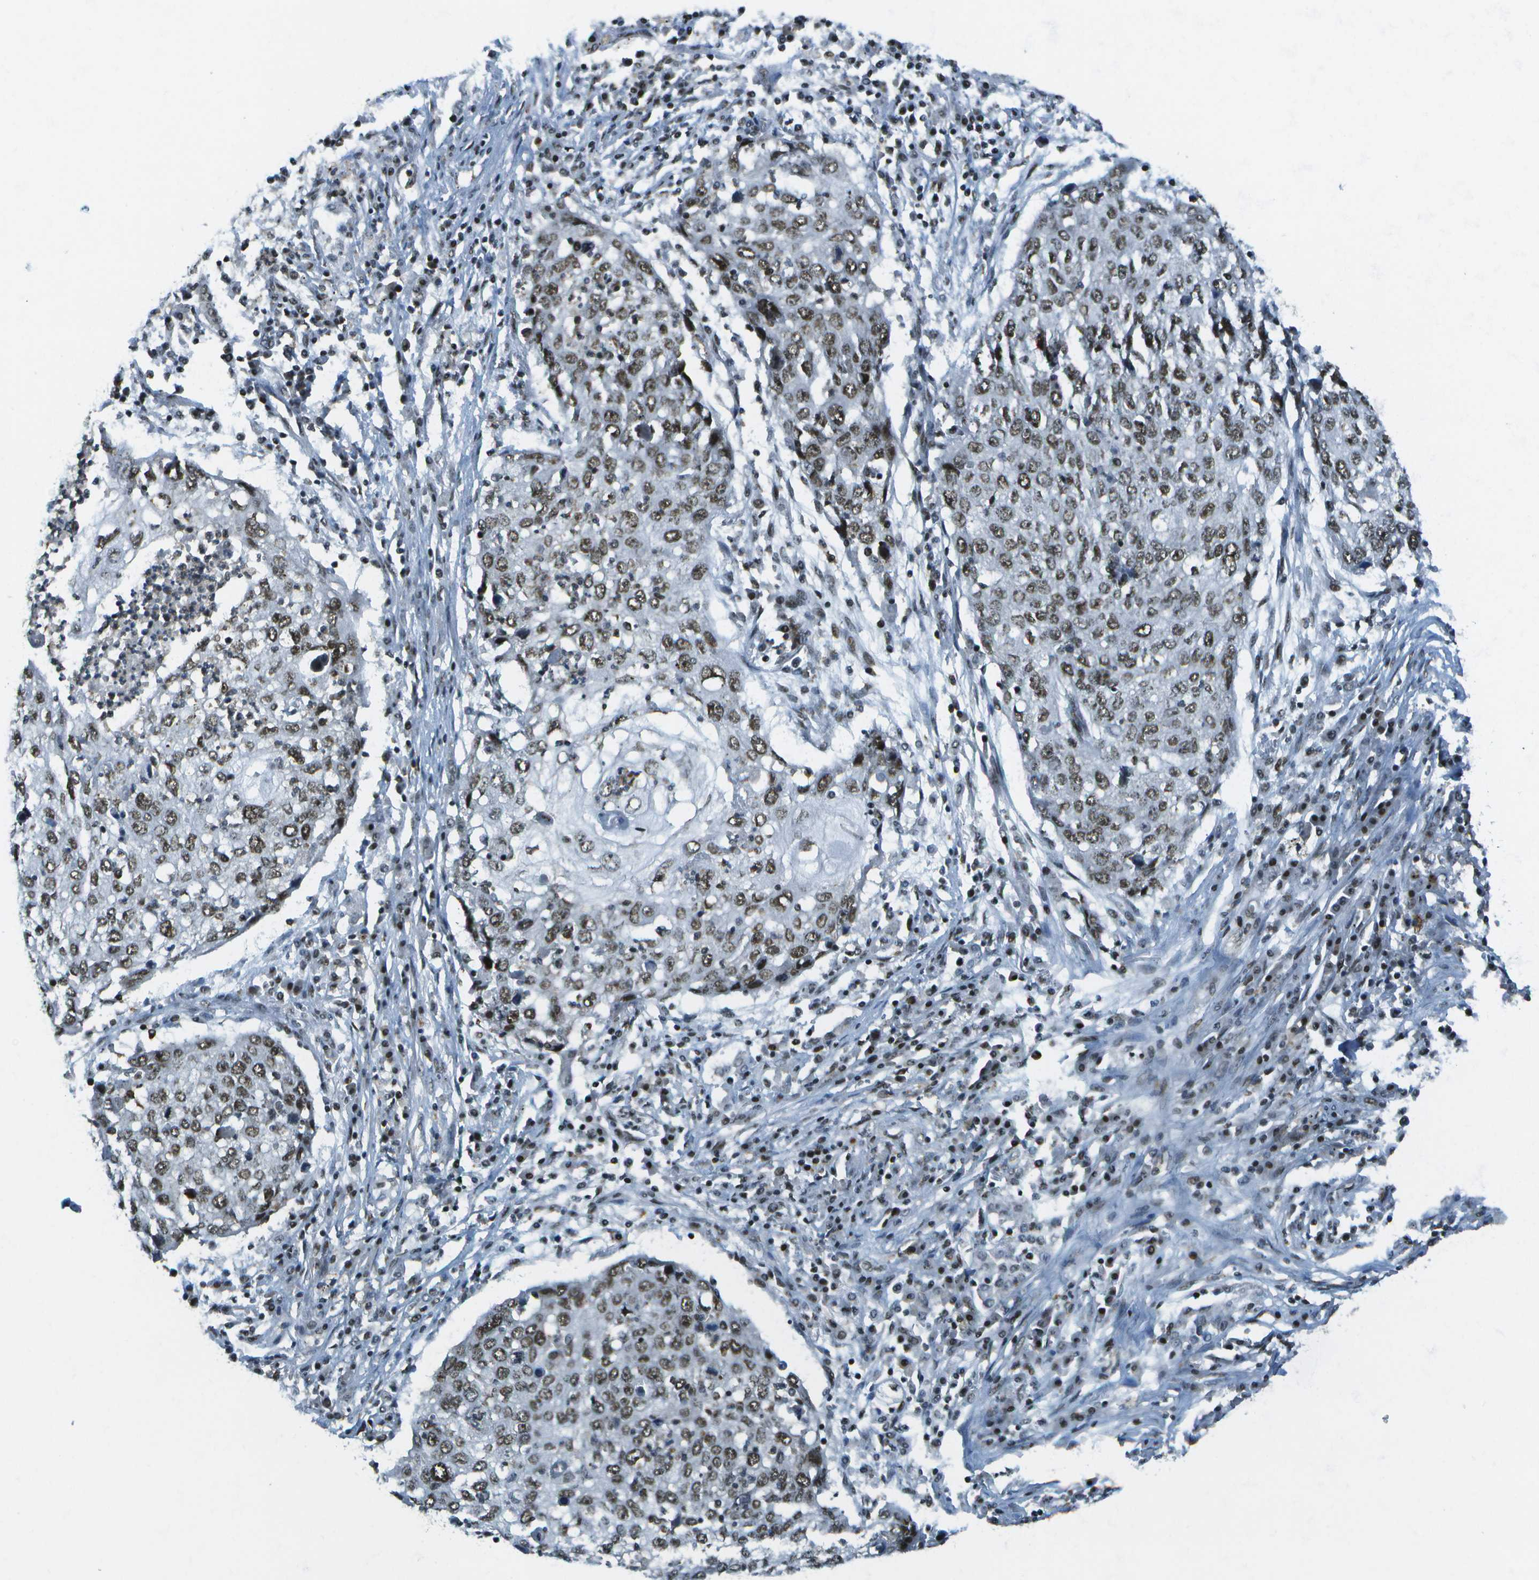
{"staining": {"intensity": "moderate", "quantity": ">75%", "location": "nuclear"}, "tissue": "lung cancer", "cell_type": "Tumor cells", "image_type": "cancer", "snomed": [{"axis": "morphology", "description": "Squamous cell carcinoma, NOS"}, {"axis": "topography", "description": "Lung"}], "caption": "Immunohistochemistry photomicrograph of lung cancer stained for a protein (brown), which reveals medium levels of moderate nuclear positivity in approximately >75% of tumor cells.", "gene": "IRF7", "patient": {"sex": "female", "age": 63}}